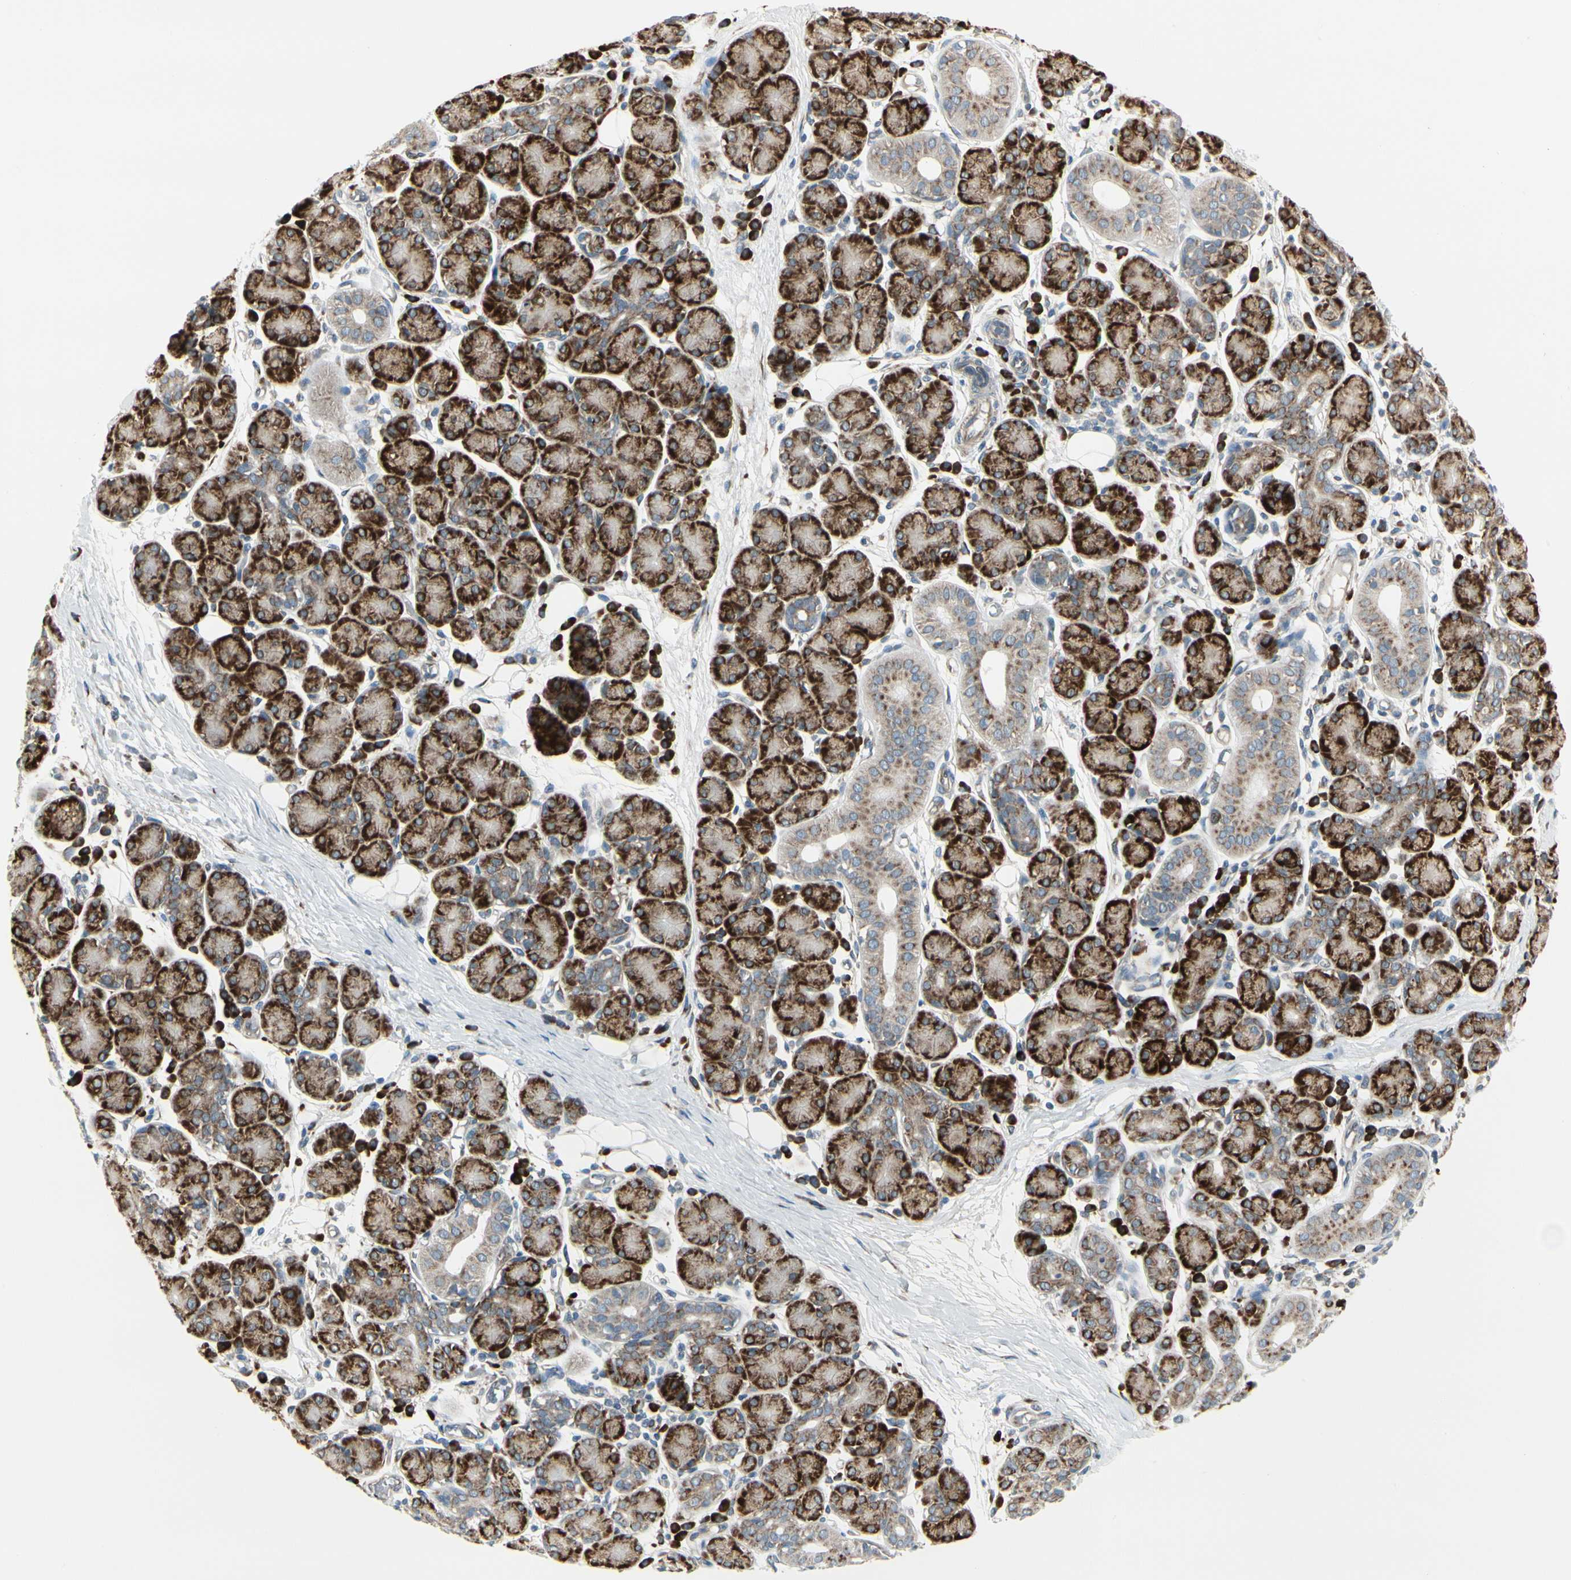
{"staining": {"intensity": "strong", "quantity": ">75%", "location": "cytoplasmic/membranous"}, "tissue": "salivary gland", "cell_type": "Glandular cells", "image_type": "normal", "snomed": [{"axis": "morphology", "description": "Normal tissue, NOS"}, {"axis": "morphology", "description": "Inflammation, NOS"}, {"axis": "topography", "description": "Lymph node"}, {"axis": "topography", "description": "Salivary gland"}], "caption": "Glandular cells exhibit strong cytoplasmic/membranous expression in about >75% of cells in unremarkable salivary gland.", "gene": "FNDC3A", "patient": {"sex": "male", "age": 3}}